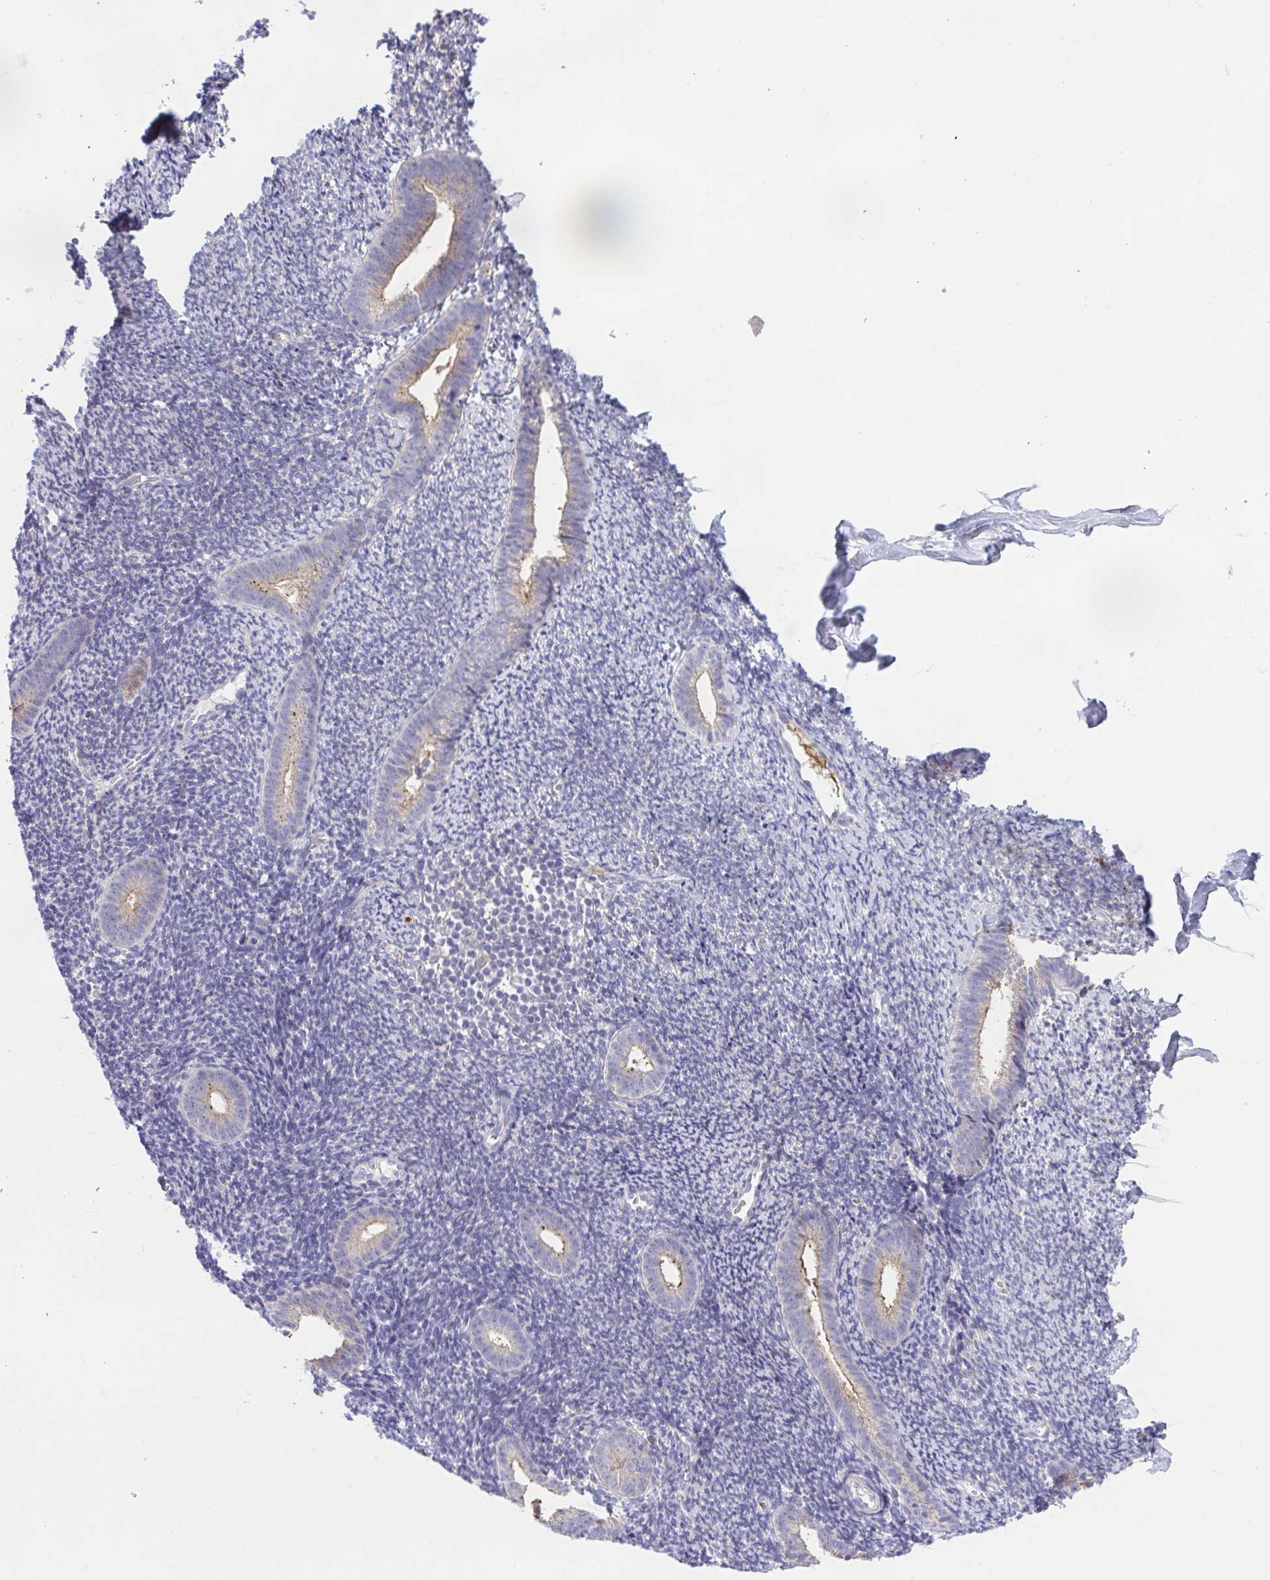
{"staining": {"intensity": "moderate", "quantity": "<25%", "location": "cytoplasmic/membranous"}, "tissue": "endometrium", "cell_type": "Cells in endometrial stroma", "image_type": "normal", "snomed": [{"axis": "morphology", "description": "Normal tissue, NOS"}, {"axis": "topography", "description": "Endometrium"}], "caption": "Brown immunohistochemical staining in normal human endometrium demonstrates moderate cytoplasmic/membranous expression in about <25% of cells in endometrial stroma. Nuclei are stained in blue.", "gene": "ZNF554", "patient": {"sex": "female", "age": 39}}